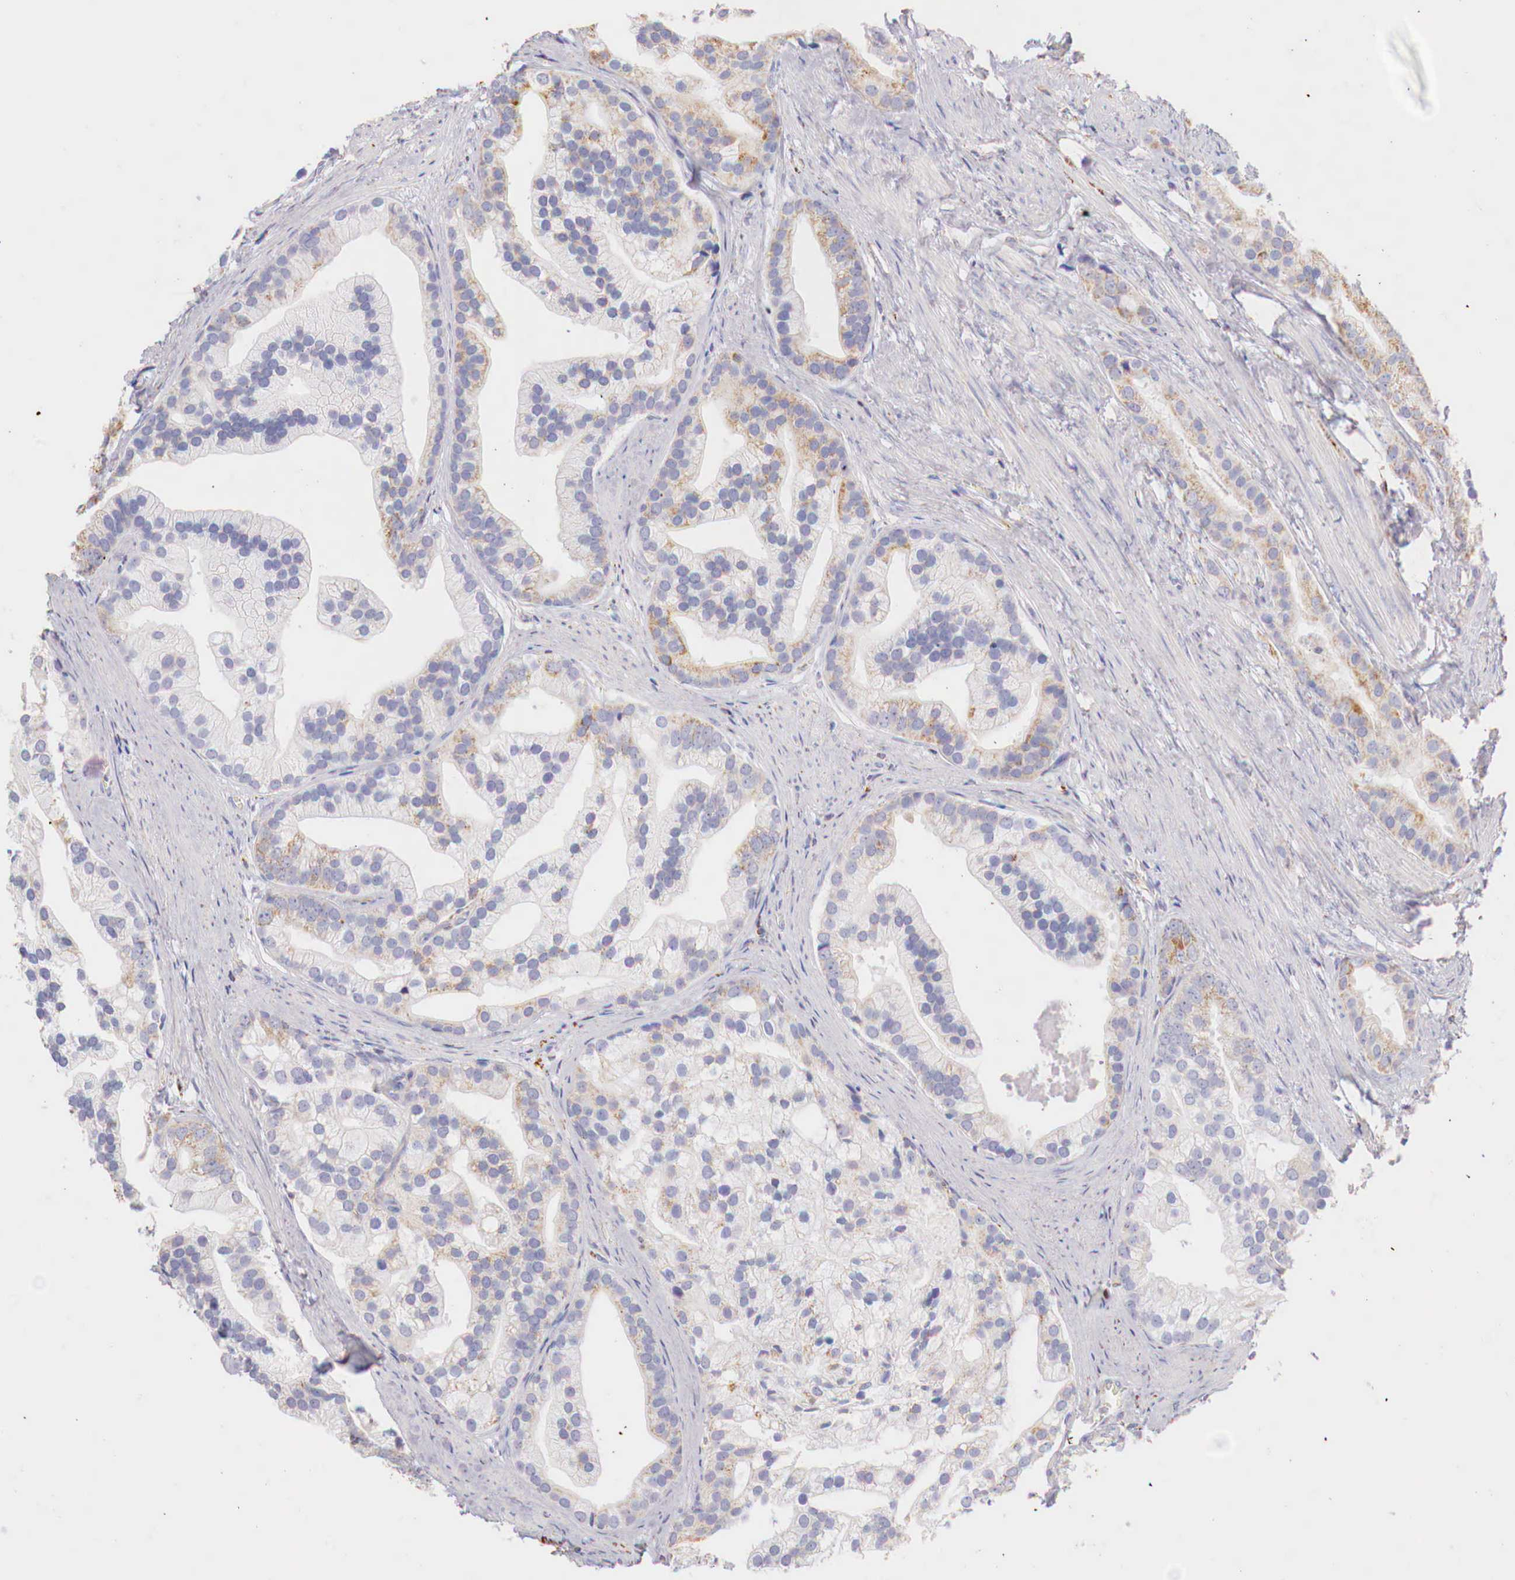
{"staining": {"intensity": "weak", "quantity": "<25%", "location": "cytoplasmic/membranous"}, "tissue": "prostate cancer", "cell_type": "Tumor cells", "image_type": "cancer", "snomed": [{"axis": "morphology", "description": "Adenocarcinoma, Medium grade"}, {"axis": "topography", "description": "Prostate"}], "caption": "Human prostate adenocarcinoma (medium-grade) stained for a protein using immunohistochemistry displays no positivity in tumor cells.", "gene": "IDH3G", "patient": {"sex": "male", "age": 65}}